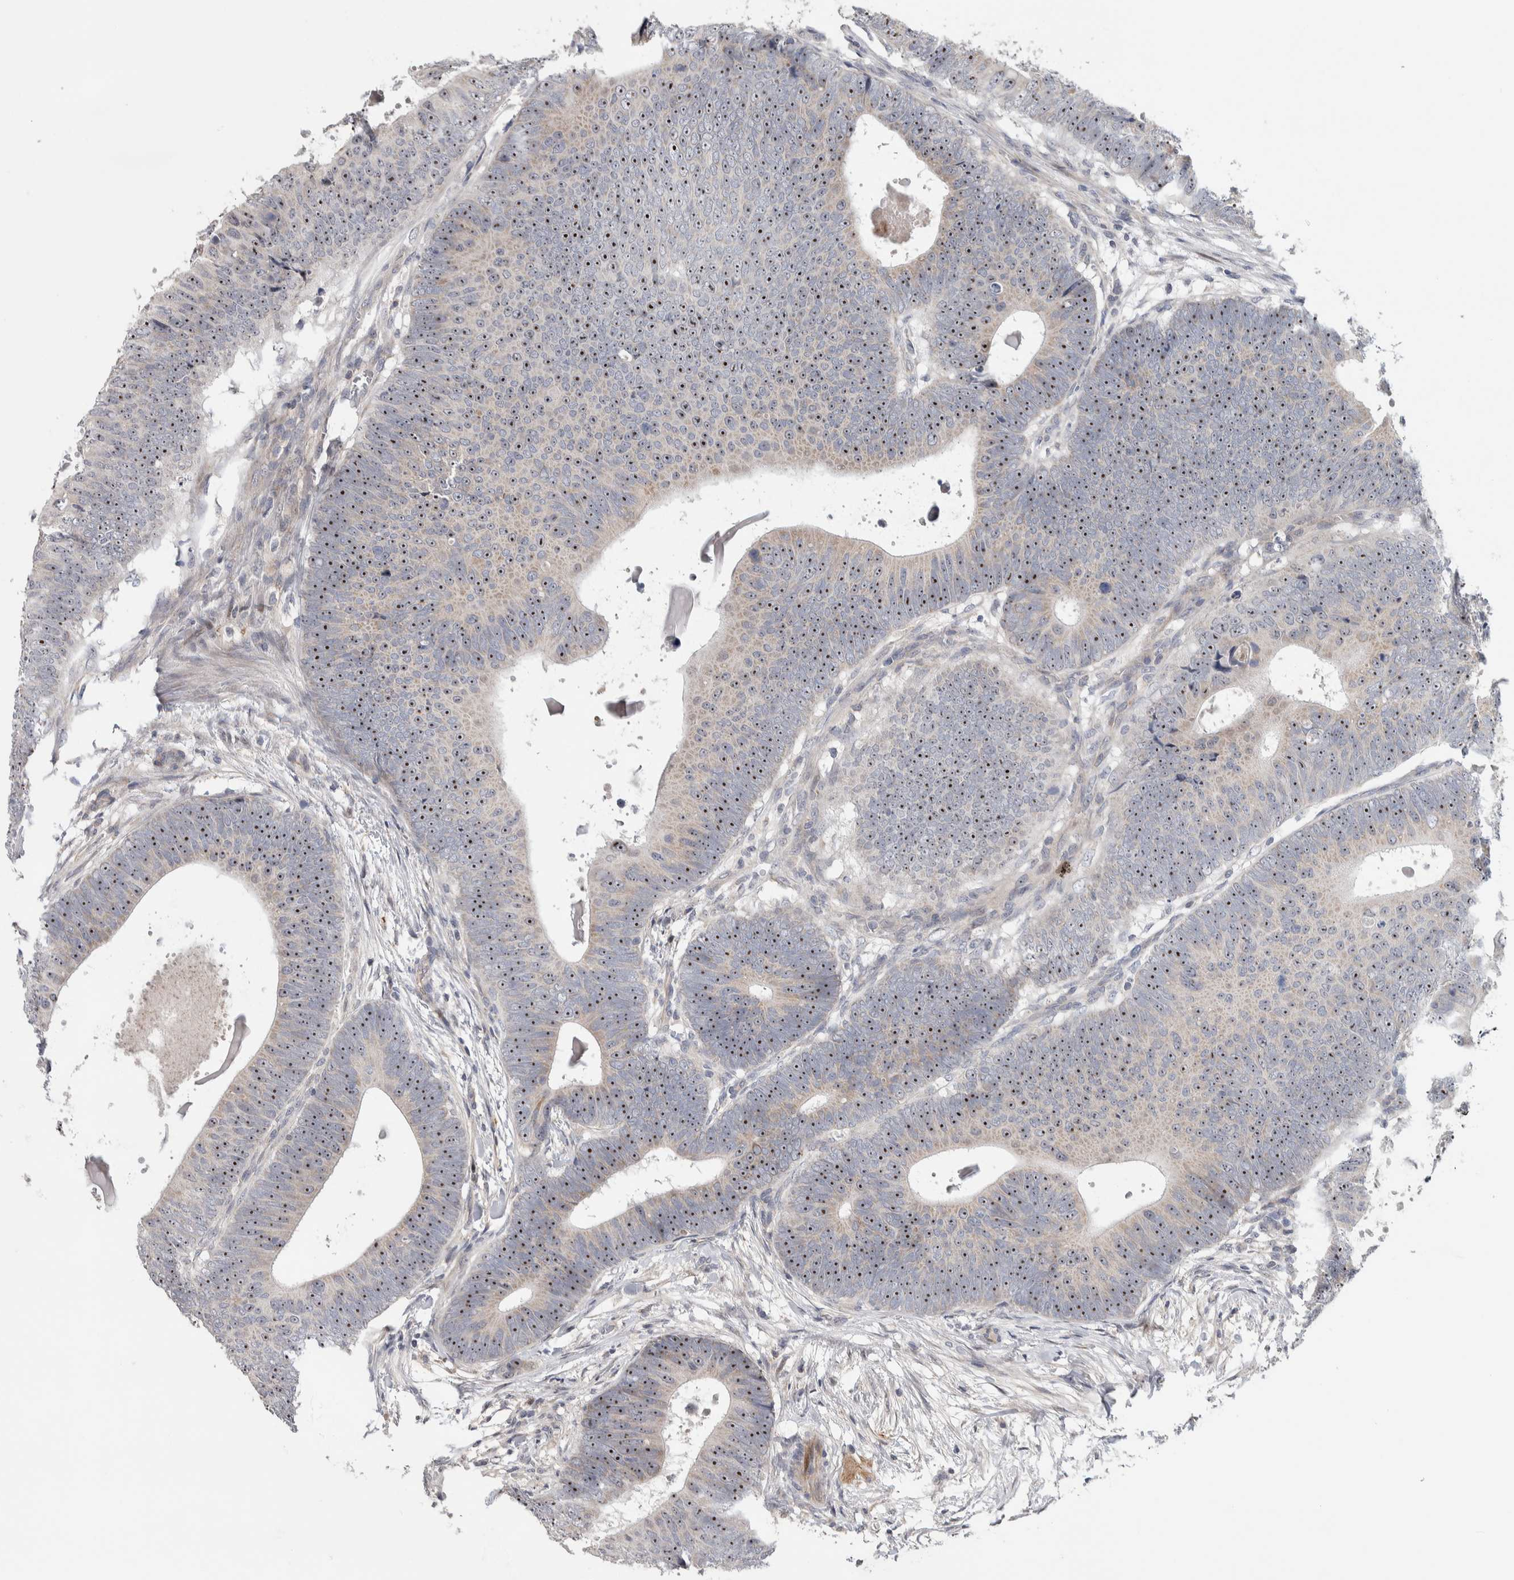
{"staining": {"intensity": "strong", "quantity": ">75%", "location": "nuclear"}, "tissue": "colorectal cancer", "cell_type": "Tumor cells", "image_type": "cancer", "snomed": [{"axis": "morphology", "description": "Adenocarcinoma, NOS"}, {"axis": "topography", "description": "Colon"}], "caption": "Strong nuclear expression is seen in approximately >75% of tumor cells in colorectal cancer (adenocarcinoma).", "gene": "PRRG4", "patient": {"sex": "male", "age": 56}}